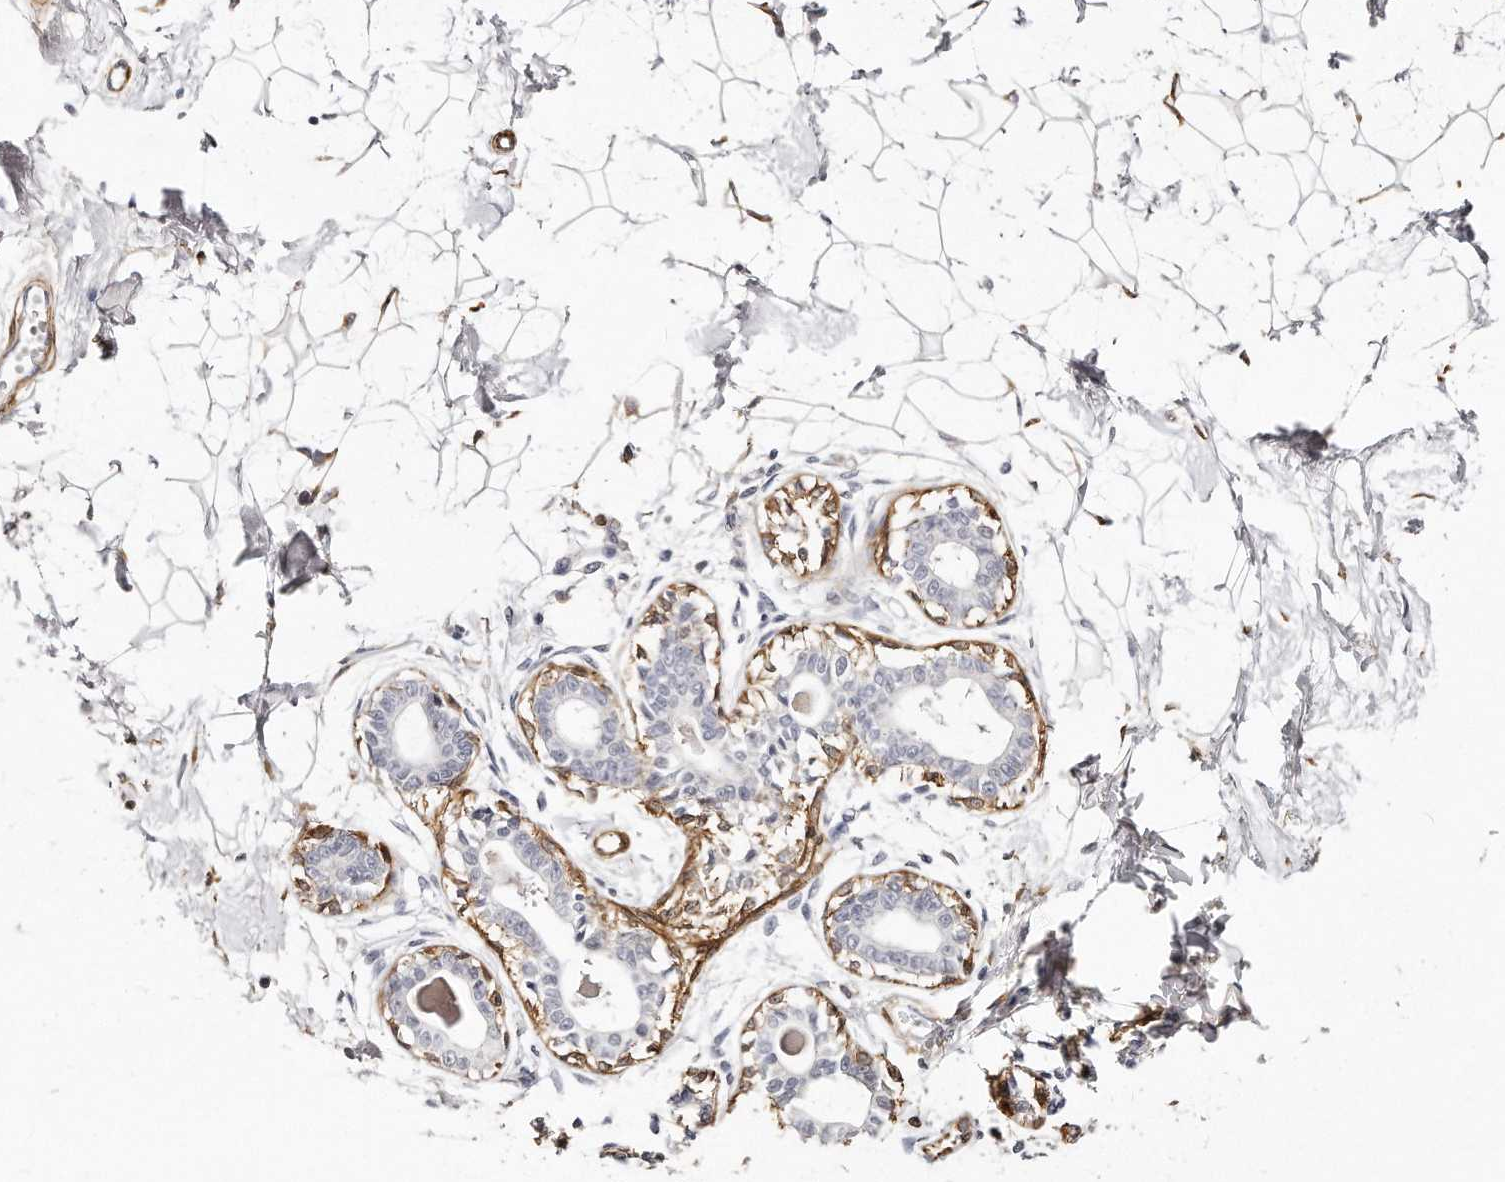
{"staining": {"intensity": "moderate", "quantity": "<25%", "location": "cytoplasmic/membranous"}, "tissue": "breast", "cell_type": "Adipocytes", "image_type": "normal", "snomed": [{"axis": "morphology", "description": "Normal tissue, NOS"}, {"axis": "topography", "description": "Breast"}], "caption": "This image demonstrates unremarkable breast stained with IHC to label a protein in brown. The cytoplasmic/membranous of adipocytes show moderate positivity for the protein. Nuclei are counter-stained blue.", "gene": "LMOD1", "patient": {"sex": "female", "age": 45}}